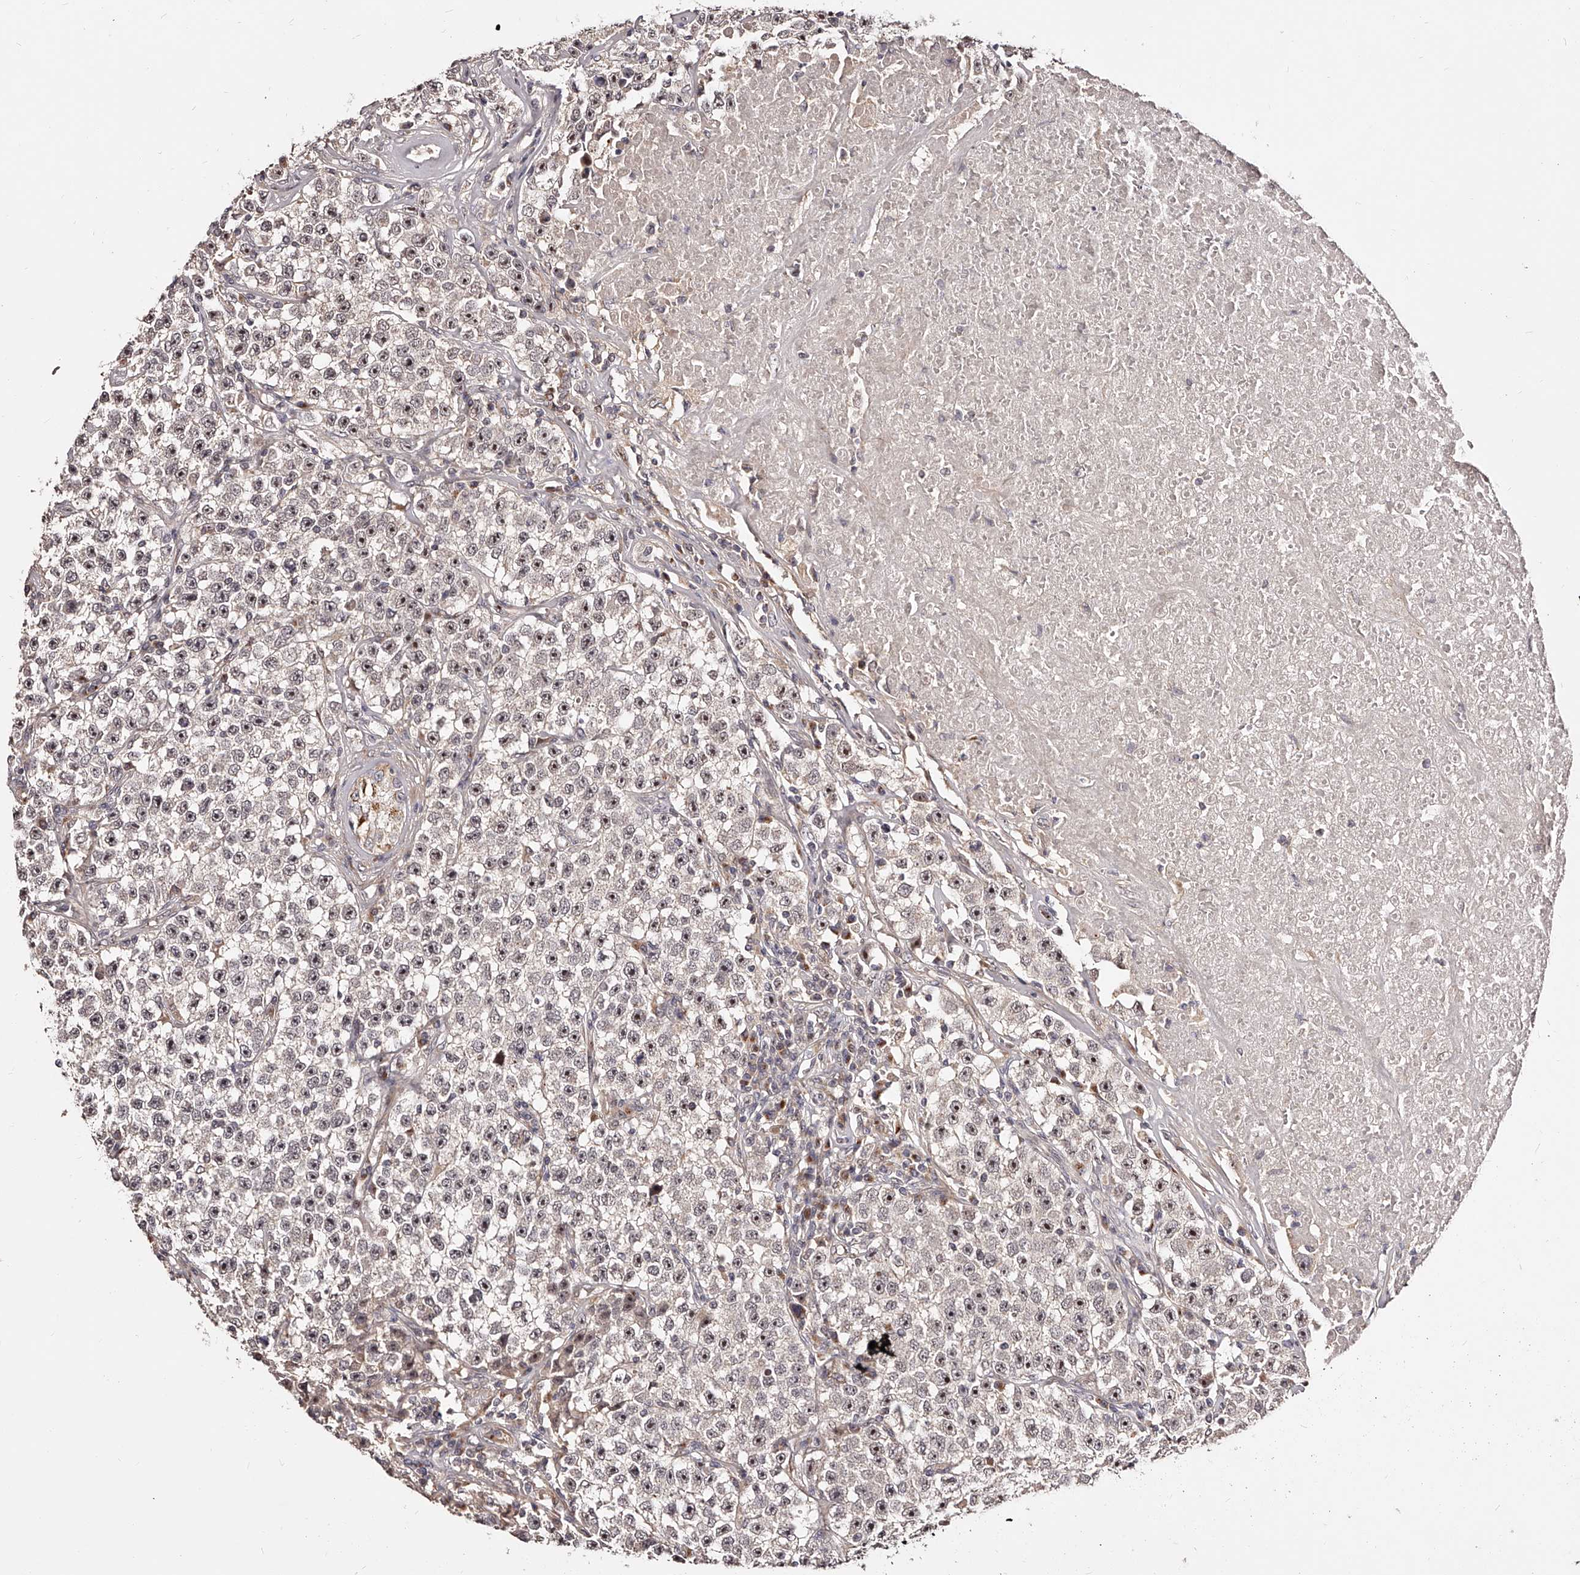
{"staining": {"intensity": "moderate", "quantity": ">75%", "location": "nuclear"}, "tissue": "testis cancer", "cell_type": "Tumor cells", "image_type": "cancer", "snomed": [{"axis": "morphology", "description": "Seminoma, NOS"}, {"axis": "topography", "description": "Testis"}], "caption": "This is an image of immunohistochemistry staining of testis cancer (seminoma), which shows moderate positivity in the nuclear of tumor cells.", "gene": "ZNF502", "patient": {"sex": "male", "age": 22}}